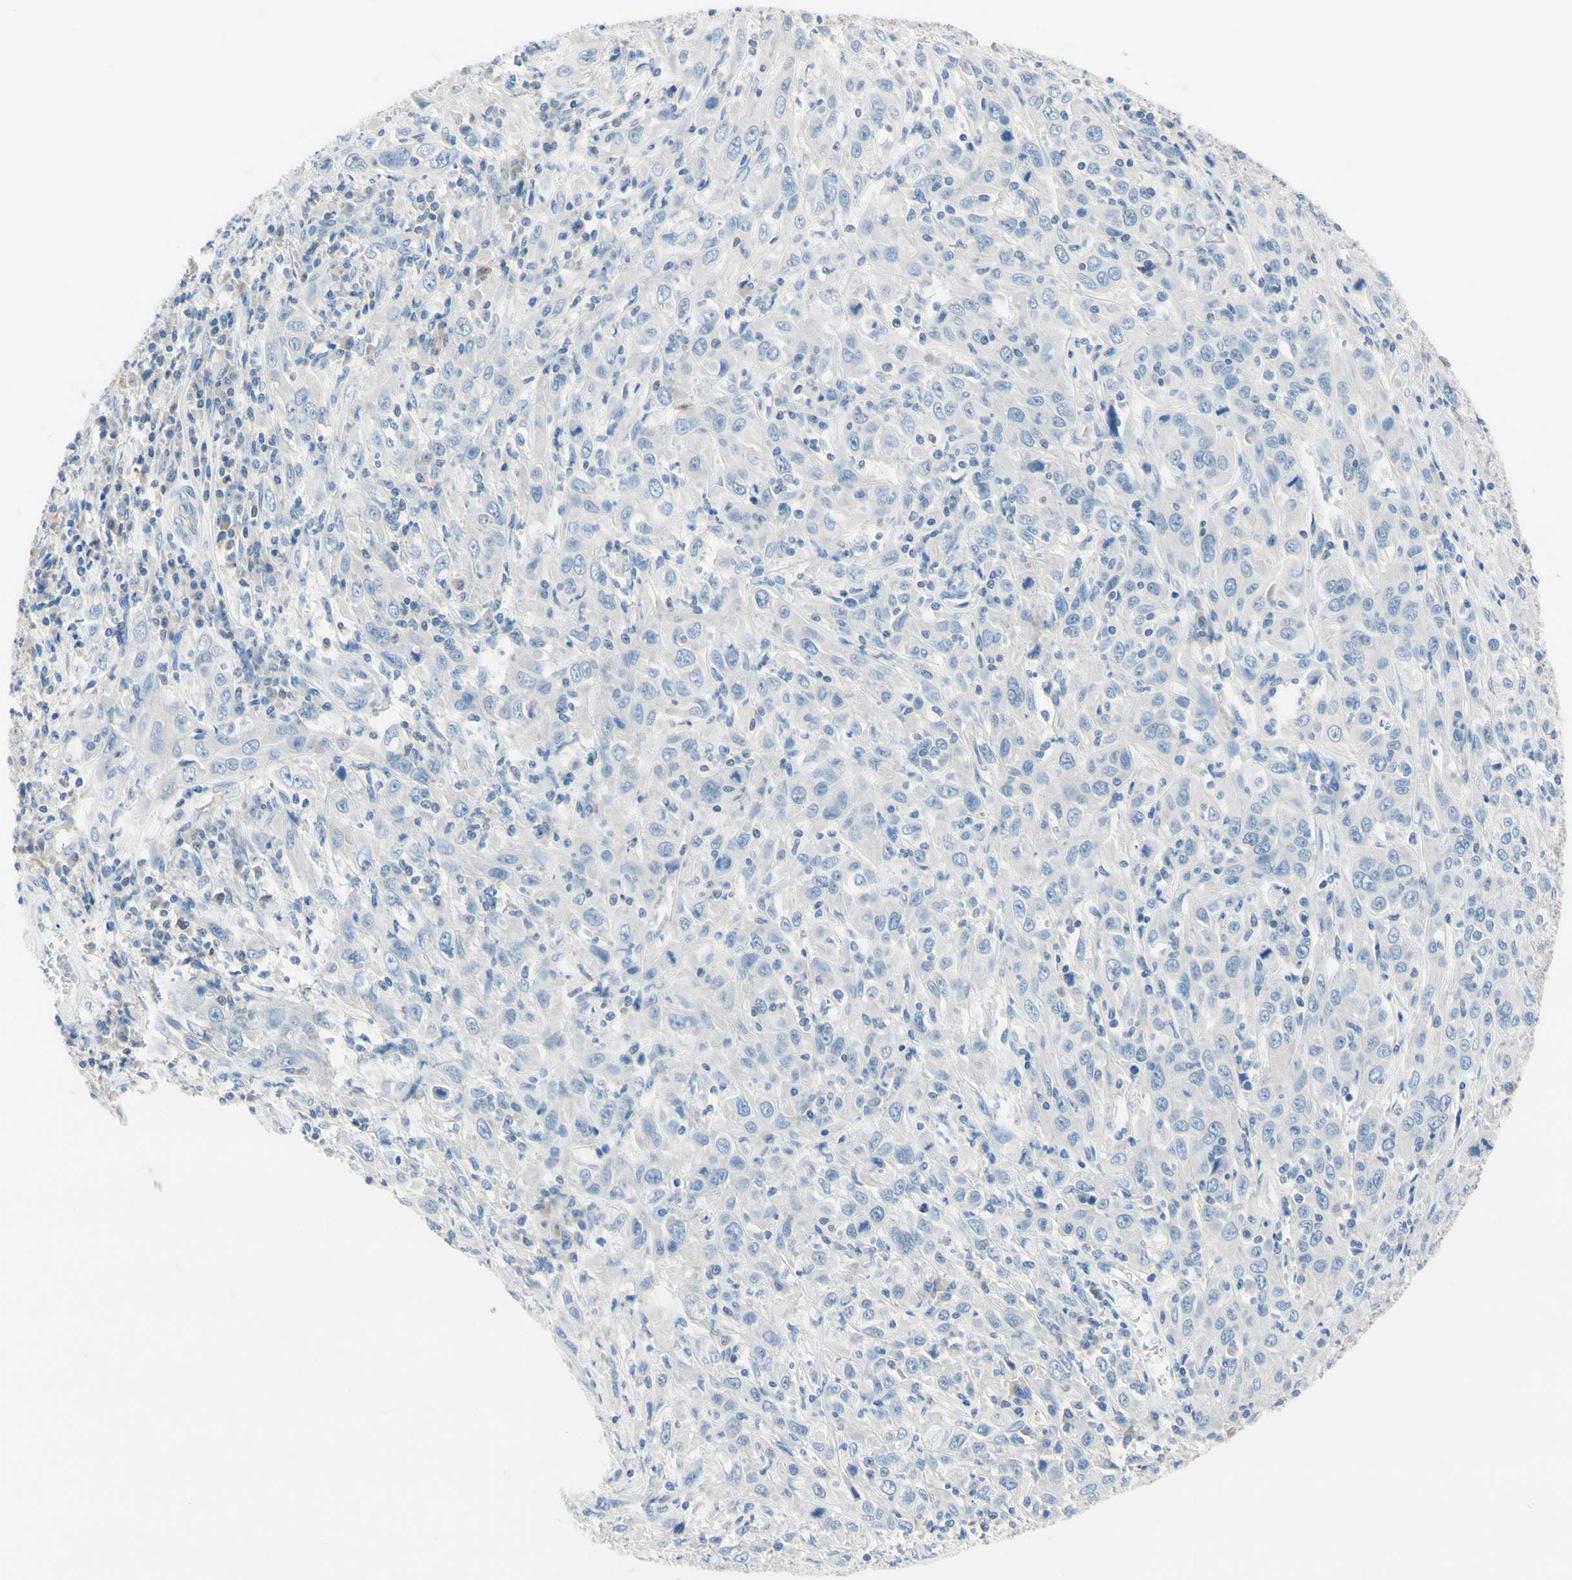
{"staining": {"intensity": "negative", "quantity": "none", "location": "none"}, "tissue": "cervical cancer", "cell_type": "Tumor cells", "image_type": "cancer", "snomed": [{"axis": "morphology", "description": "Squamous cell carcinoma, NOS"}, {"axis": "topography", "description": "Cervix"}], "caption": "The photomicrograph reveals no staining of tumor cells in cervical squamous cell carcinoma.", "gene": "NFATC2", "patient": {"sex": "female", "age": 46}}